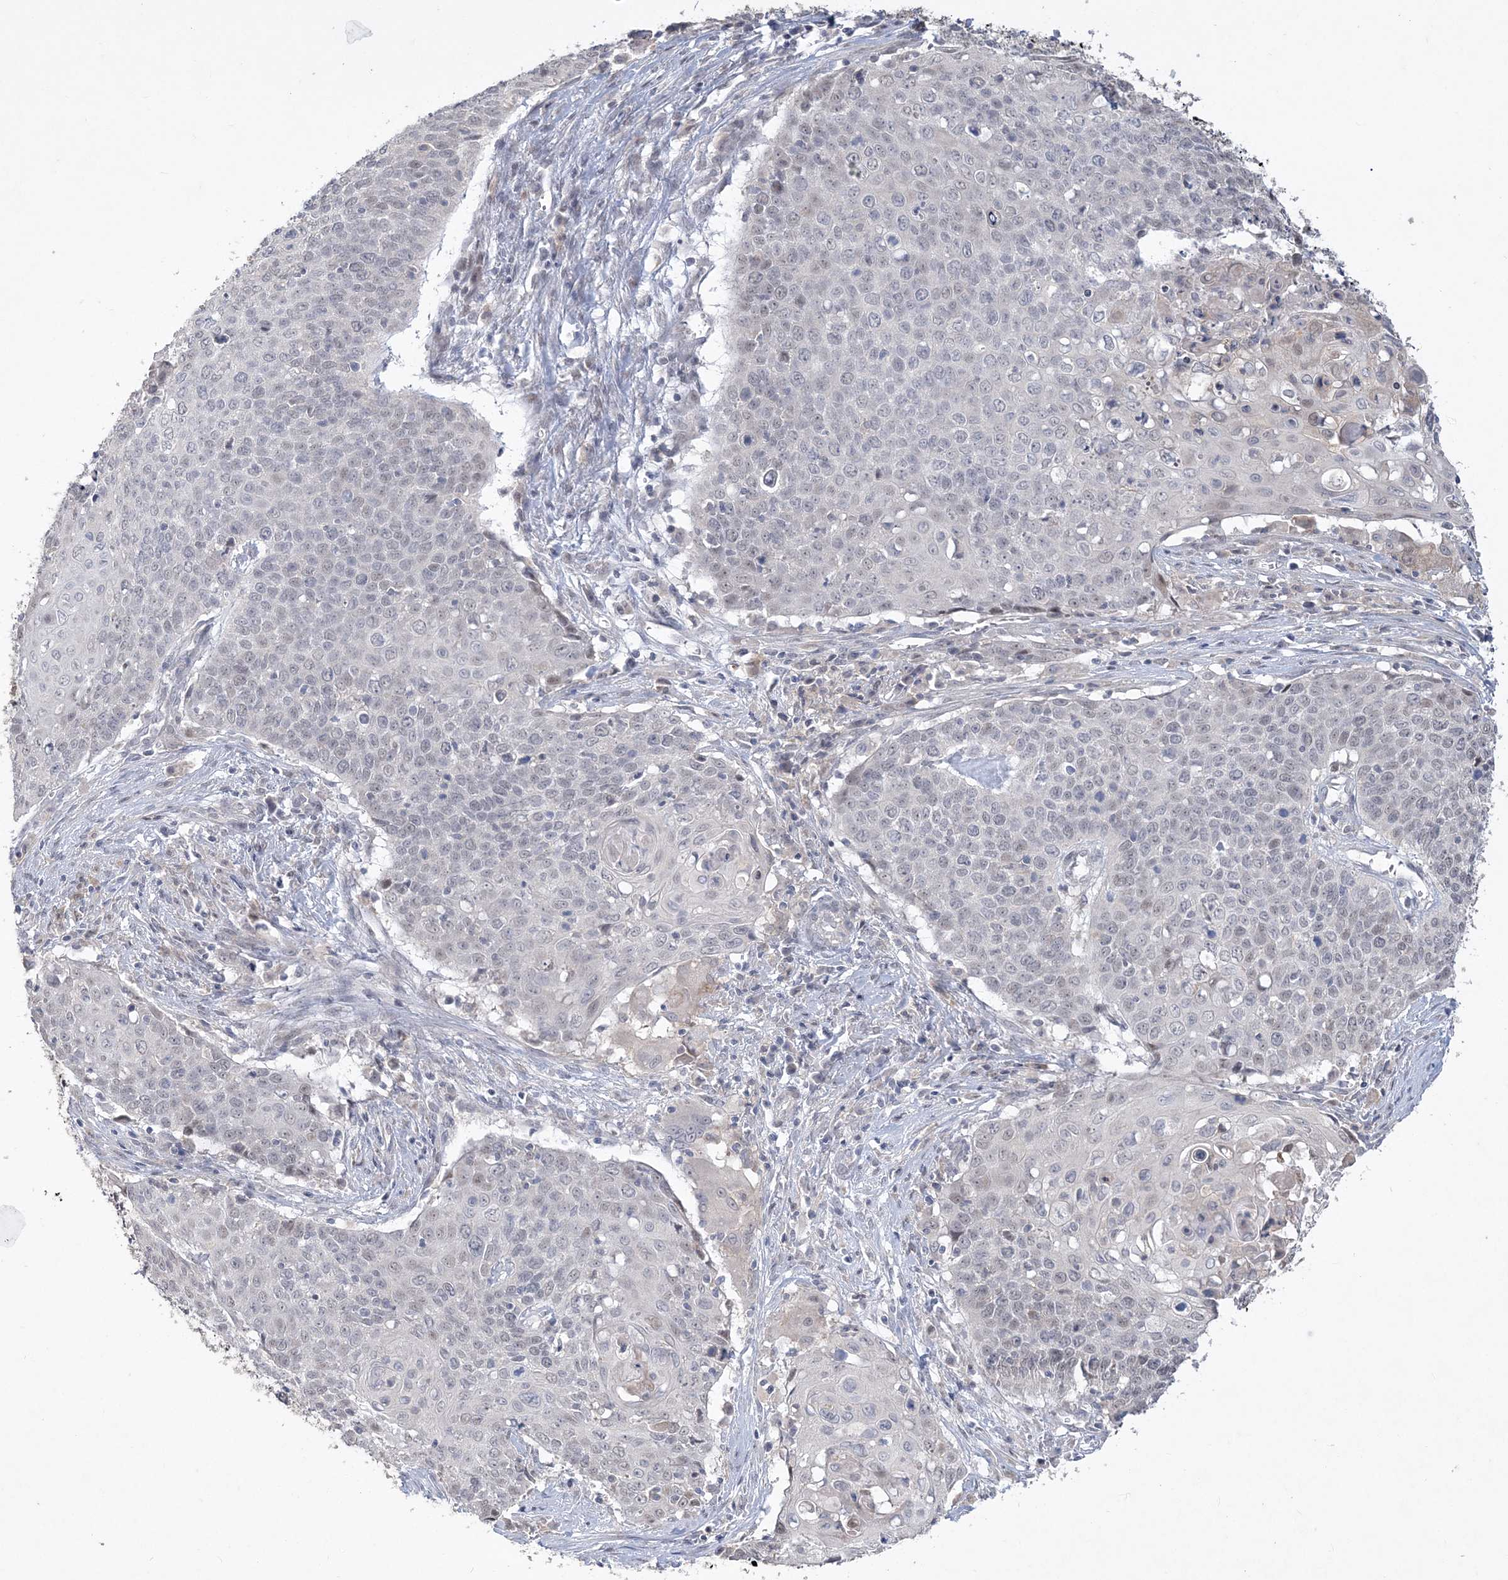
{"staining": {"intensity": "negative", "quantity": "none", "location": "none"}, "tissue": "cervical cancer", "cell_type": "Tumor cells", "image_type": "cancer", "snomed": [{"axis": "morphology", "description": "Squamous cell carcinoma, NOS"}, {"axis": "topography", "description": "Cervix"}], "caption": "The image exhibits no staining of tumor cells in cervical cancer (squamous cell carcinoma).", "gene": "TSPEAR", "patient": {"sex": "female", "age": 39}}